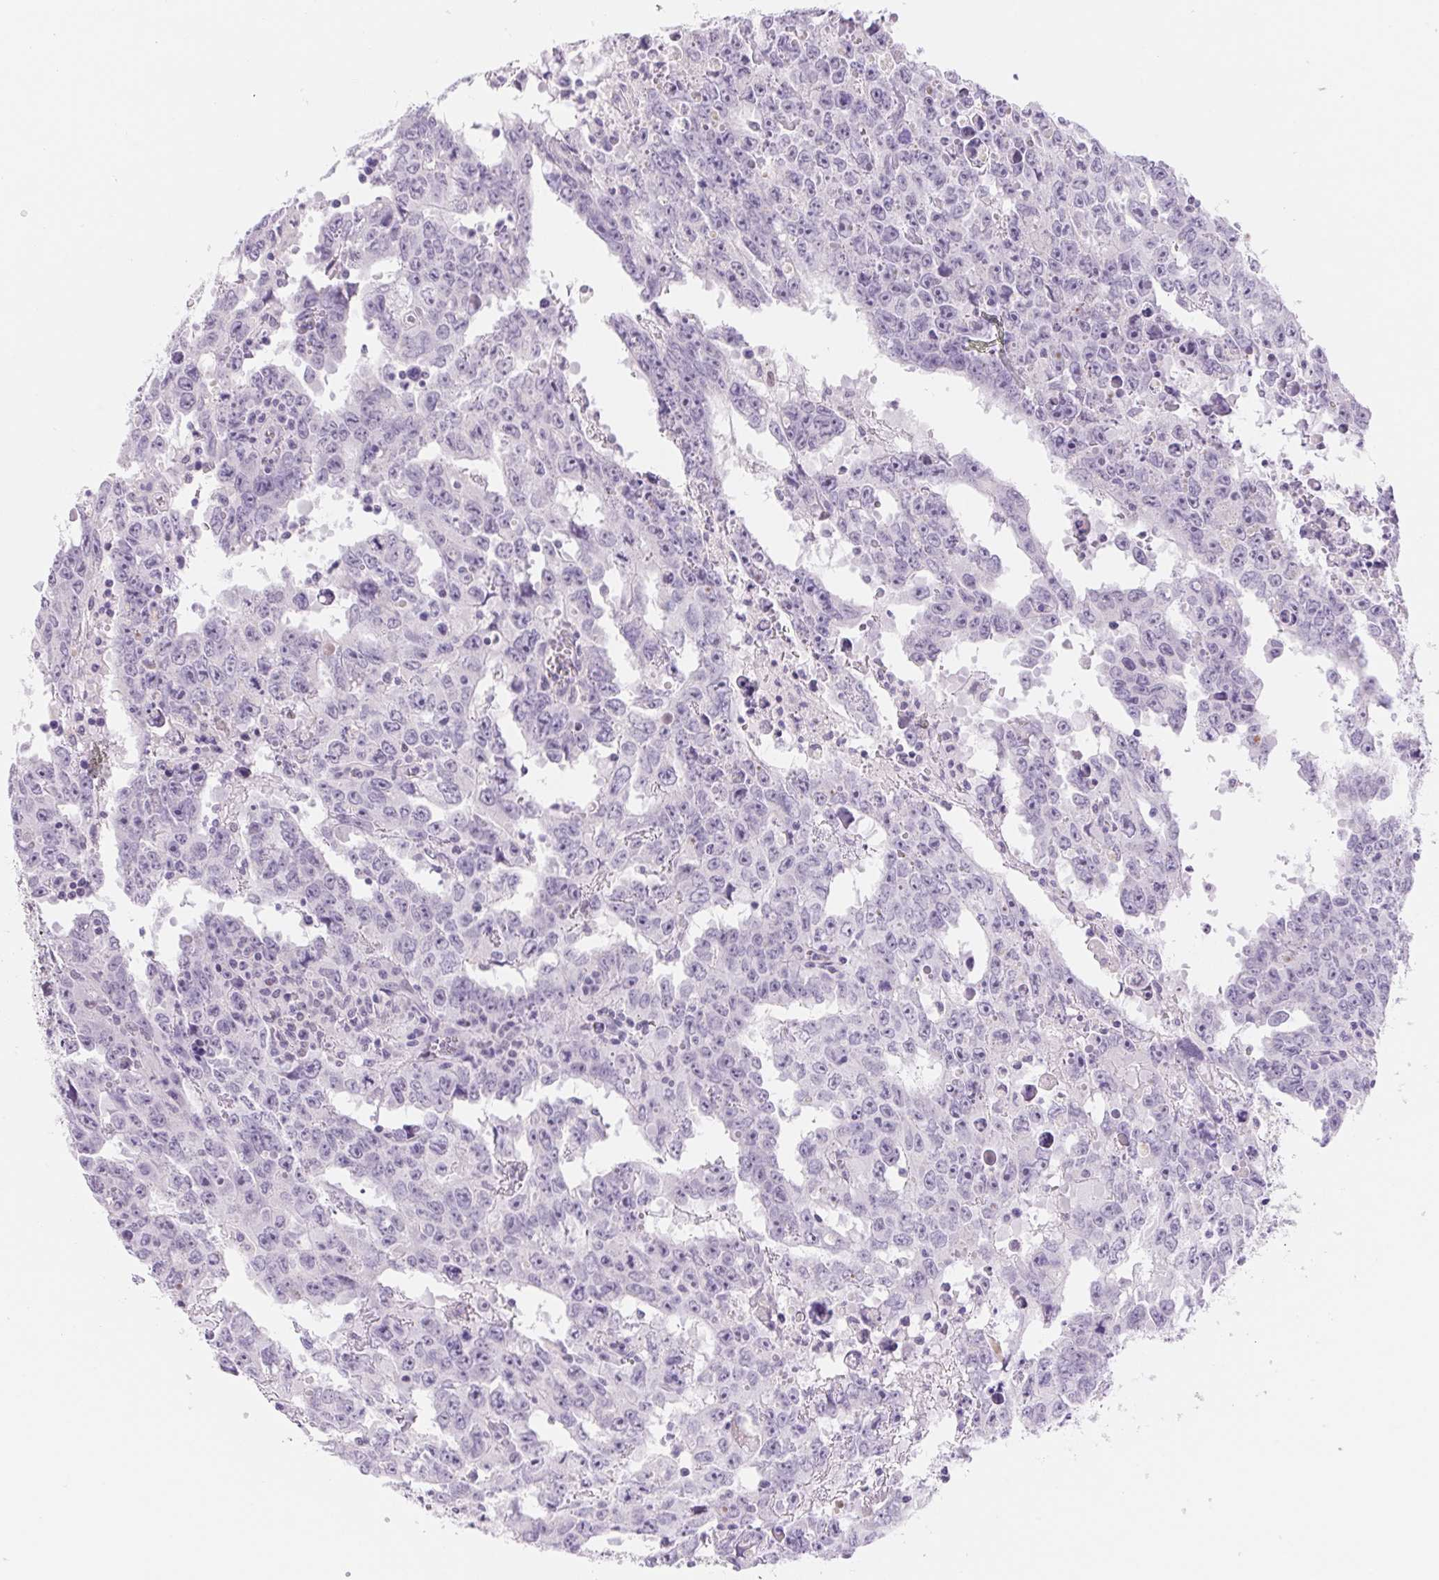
{"staining": {"intensity": "negative", "quantity": "none", "location": "none"}, "tissue": "testis cancer", "cell_type": "Tumor cells", "image_type": "cancer", "snomed": [{"axis": "morphology", "description": "Carcinoma, Embryonal, NOS"}, {"axis": "topography", "description": "Testis"}], "caption": "Image shows no protein expression in tumor cells of testis cancer (embryonal carcinoma) tissue.", "gene": "ASGR2", "patient": {"sex": "male", "age": 22}}